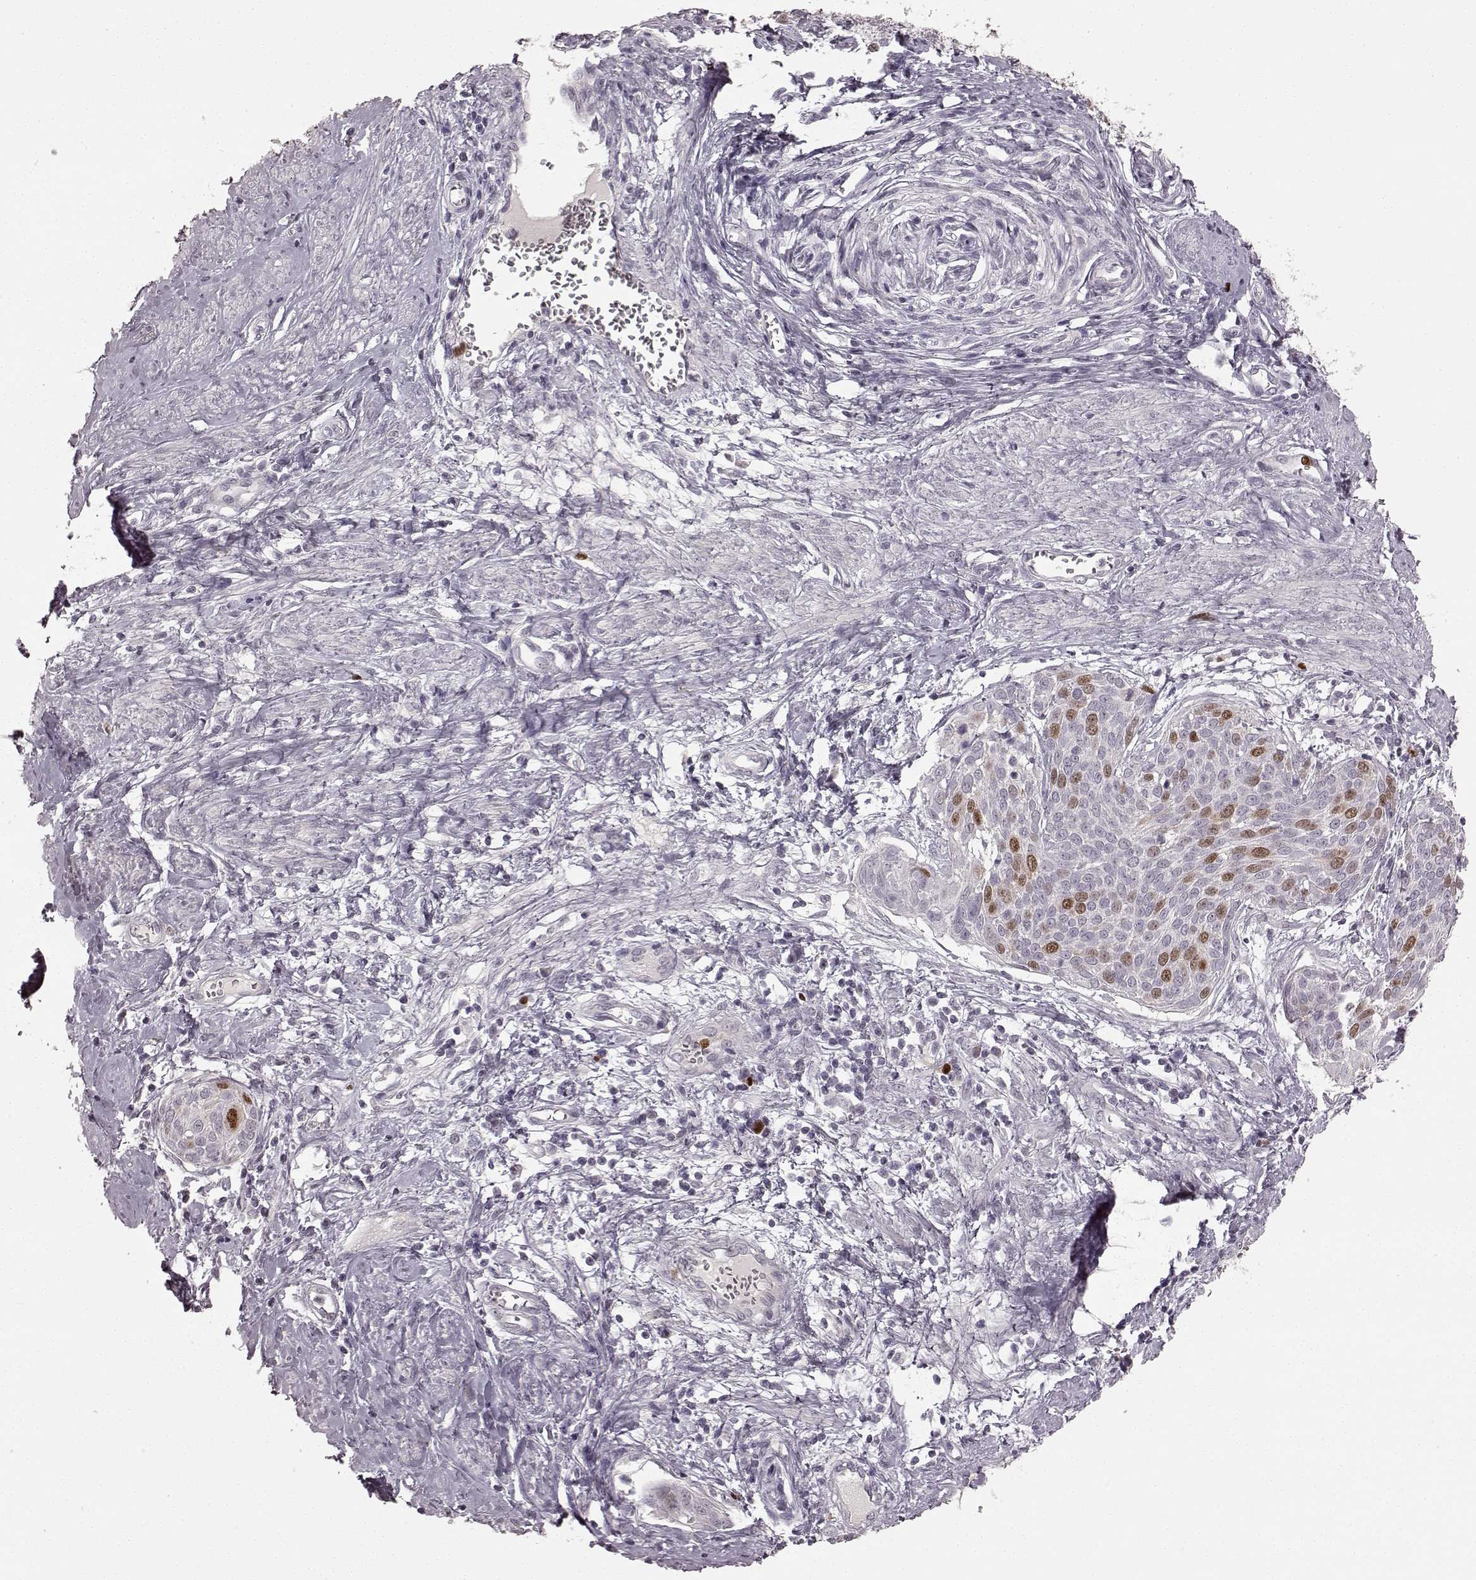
{"staining": {"intensity": "moderate", "quantity": "25%-75%", "location": "nuclear"}, "tissue": "cervical cancer", "cell_type": "Tumor cells", "image_type": "cancer", "snomed": [{"axis": "morphology", "description": "Squamous cell carcinoma, NOS"}, {"axis": "topography", "description": "Cervix"}], "caption": "The histopathology image shows staining of cervical cancer (squamous cell carcinoma), revealing moderate nuclear protein staining (brown color) within tumor cells. Using DAB (3,3'-diaminobenzidine) (brown) and hematoxylin (blue) stains, captured at high magnification using brightfield microscopy.", "gene": "CCNA2", "patient": {"sex": "female", "age": 39}}